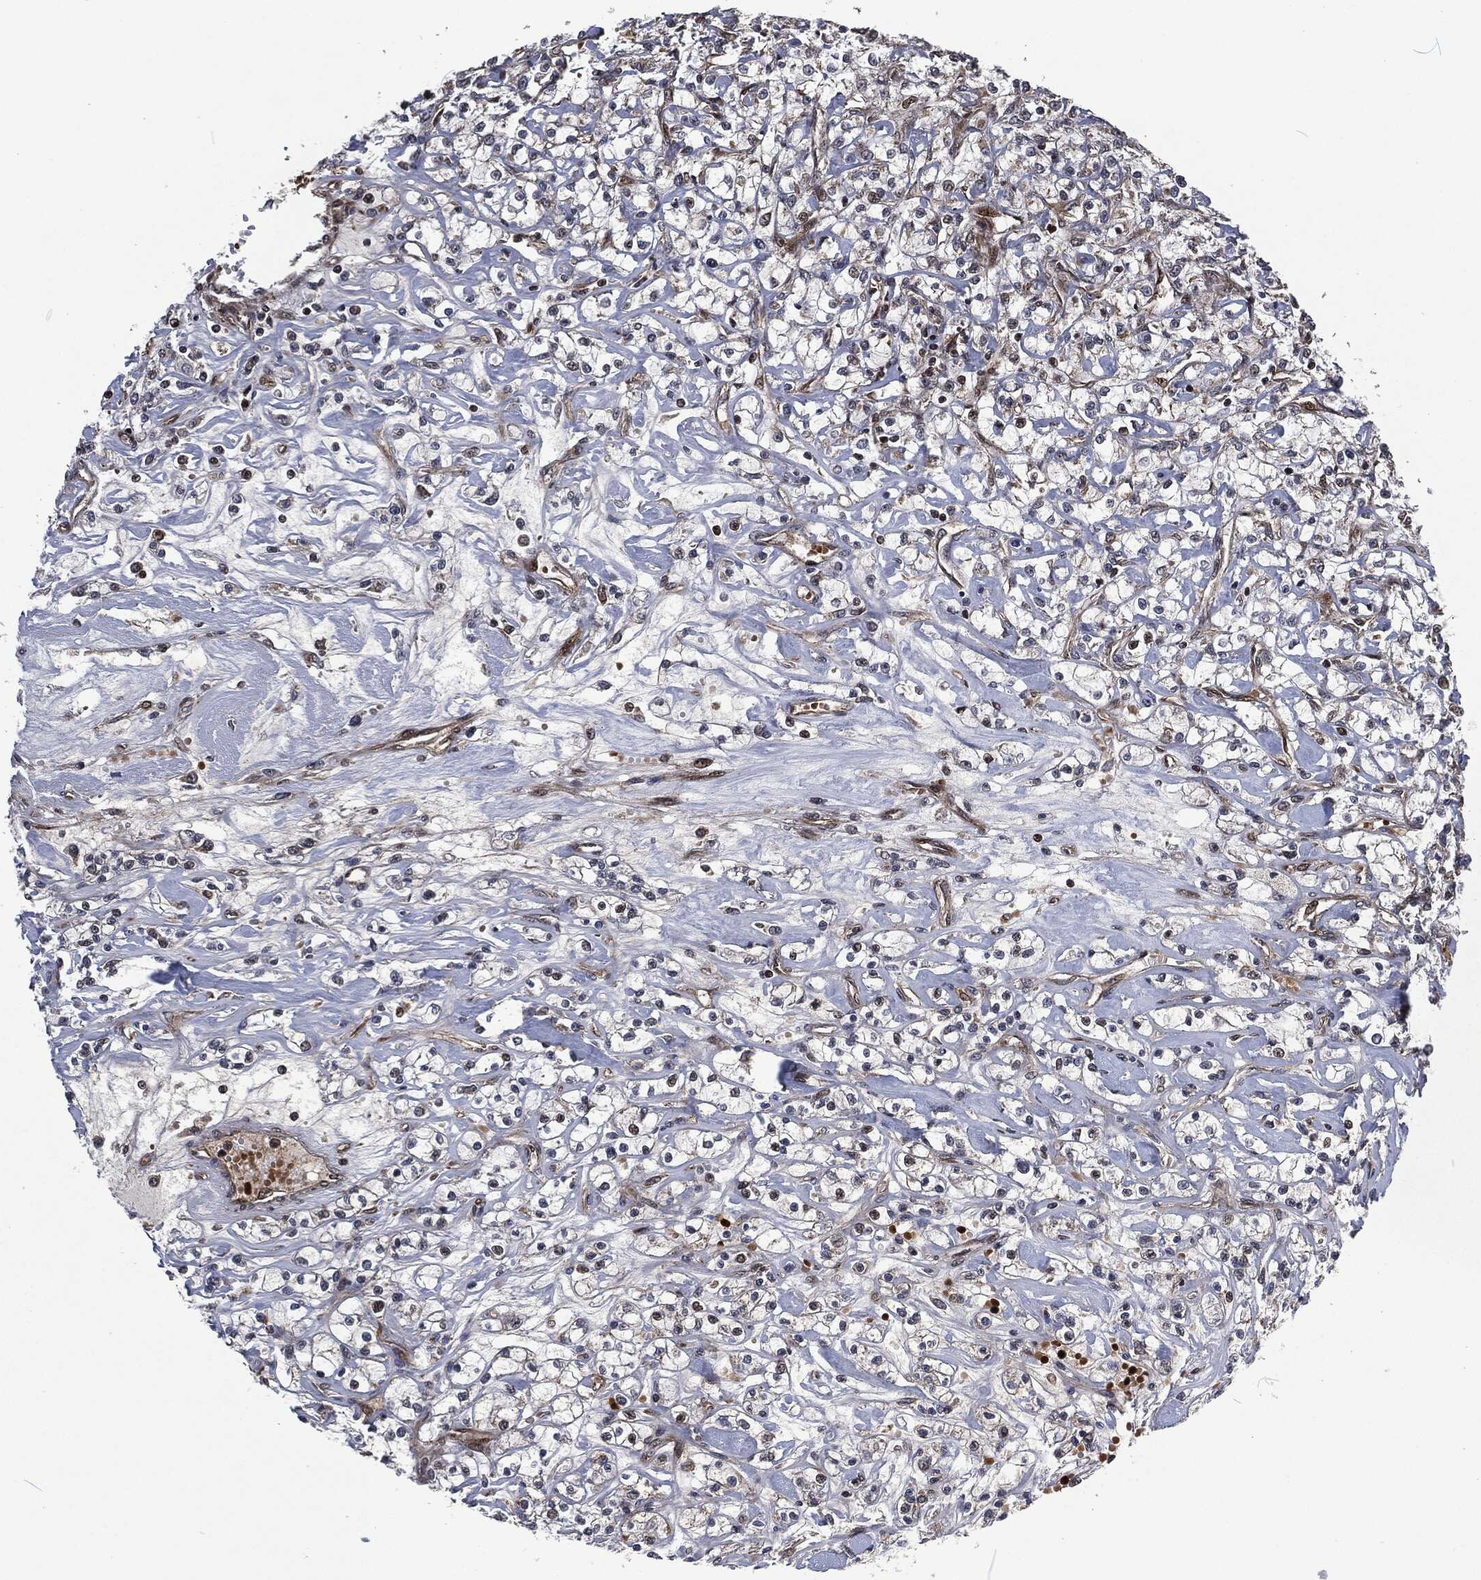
{"staining": {"intensity": "negative", "quantity": "none", "location": "none"}, "tissue": "renal cancer", "cell_type": "Tumor cells", "image_type": "cancer", "snomed": [{"axis": "morphology", "description": "Adenocarcinoma, NOS"}, {"axis": "topography", "description": "Kidney"}], "caption": "Protein analysis of renal cancer reveals no significant staining in tumor cells.", "gene": "CMPK2", "patient": {"sex": "female", "age": 59}}